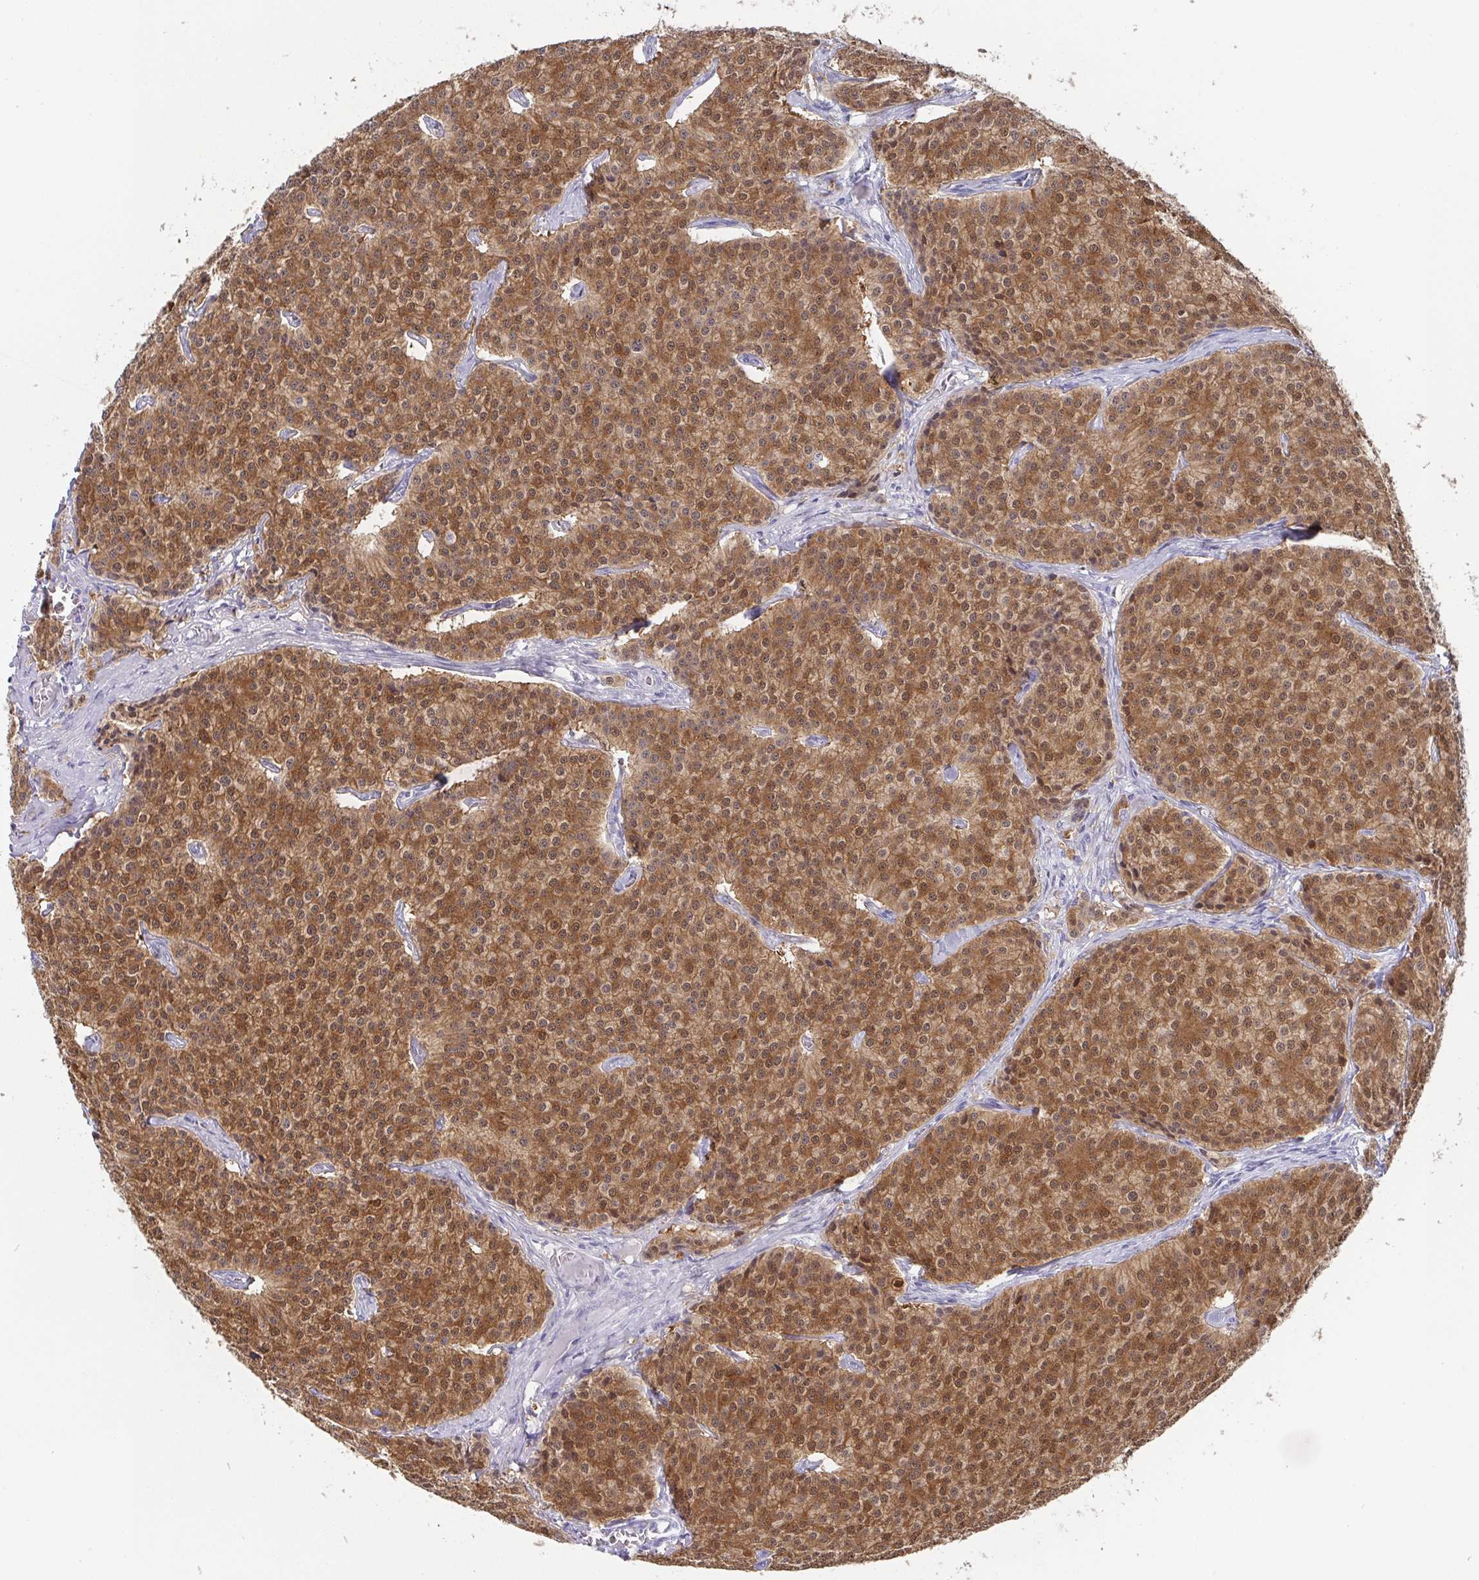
{"staining": {"intensity": "moderate", "quantity": ">75%", "location": "cytoplasmic/membranous"}, "tissue": "carcinoid", "cell_type": "Tumor cells", "image_type": "cancer", "snomed": [{"axis": "morphology", "description": "Carcinoid, malignant, NOS"}, {"axis": "topography", "description": "Small intestine"}], "caption": "Moderate cytoplasmic/membranous protein staining is appreciated in about >75% of tumor cells in carcinoid. The staining was performed using DAB (3,3'-diaminobenzidine), with brown indicating positive protein expression. Nuclei are stained blue with hematoxylin.", "gene": "SCGN", "patient": {"sex": "female", "age": 64}}